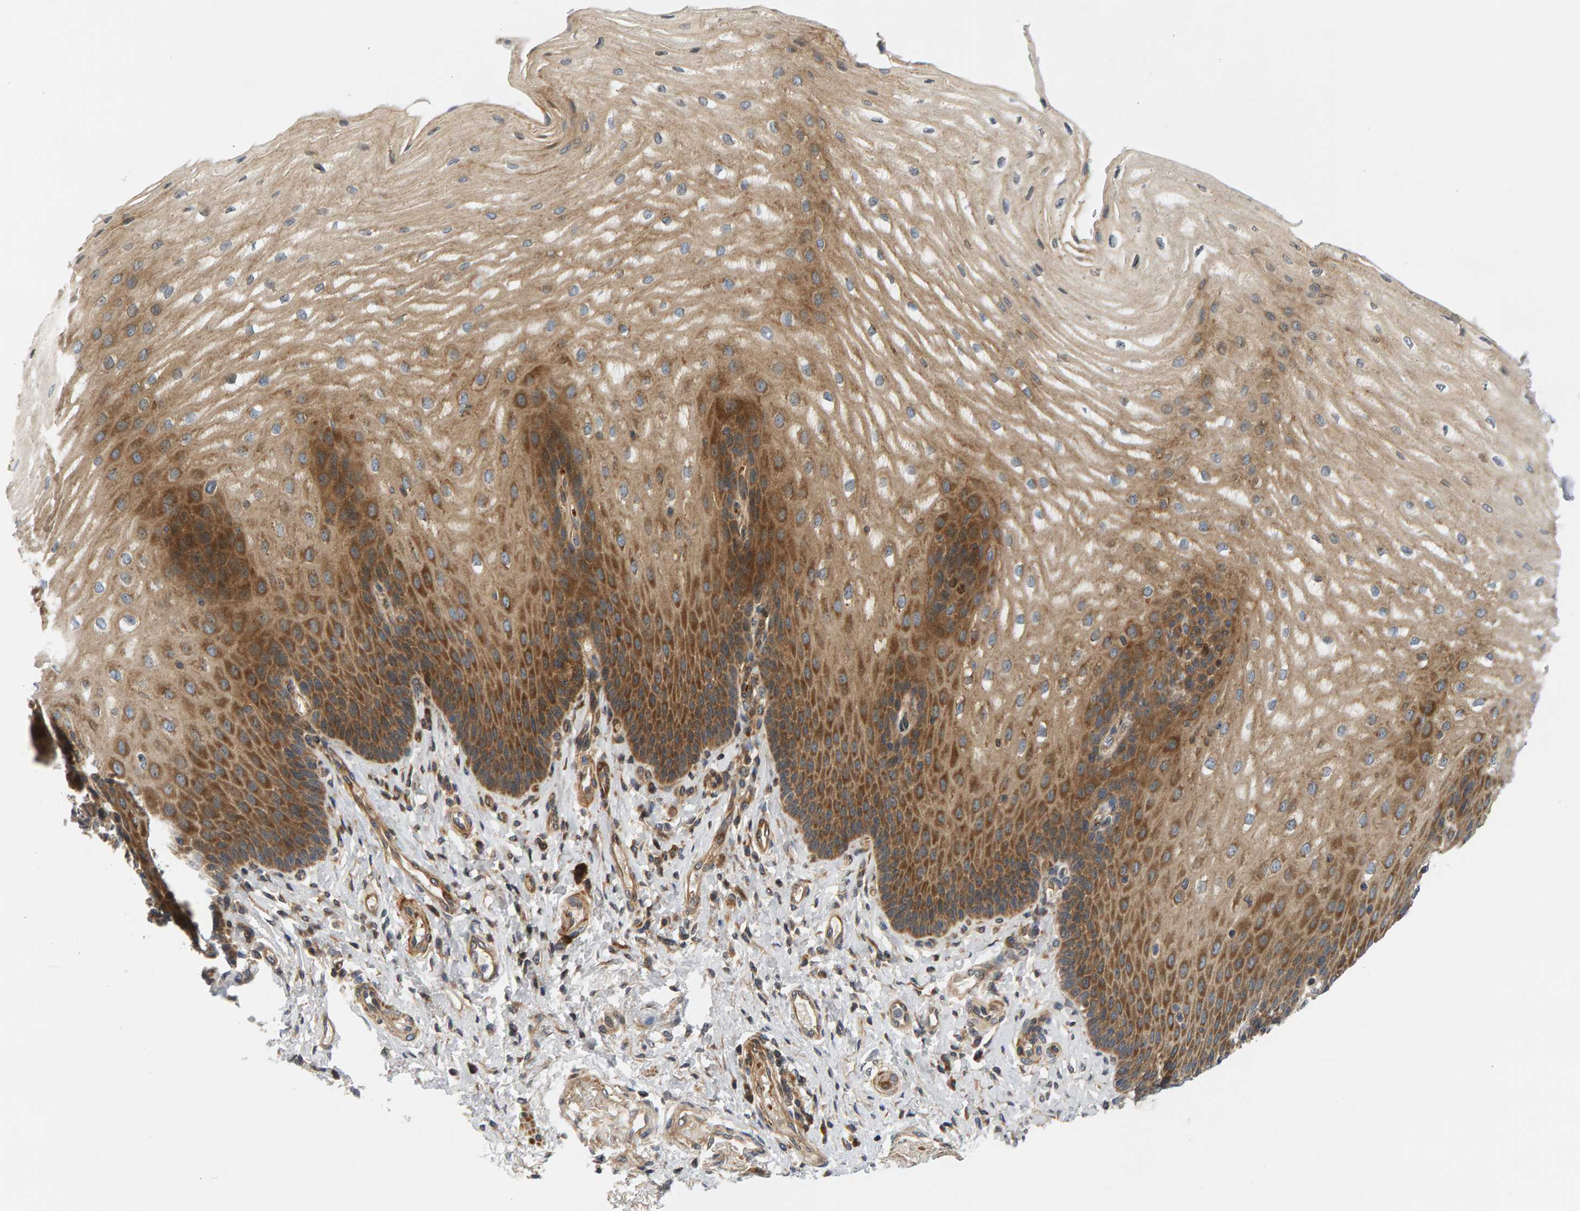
{"staining": {"intensity": "strong", "quantity": ">75%", "location": "cytoplasmic/membranous"}, "tissue": "esophagus", "cell_type": "Squamous epithelial cells", "image_type": "normal", "snomed": [{"axis": "morphology", "description": "Normal tissue, NOS"}, {"axis": "topography", "description": "Esophagus"}], "caption": "A brown stain highlights strong cytoplasmic/membranous expression of a protein in squamous epithelial cells of normal human esophagus. (DAB IHC with brightfield microscopy, high magnification).", "gene": "BAHCC1", "patient": {"sex": "male", "age": 54}}